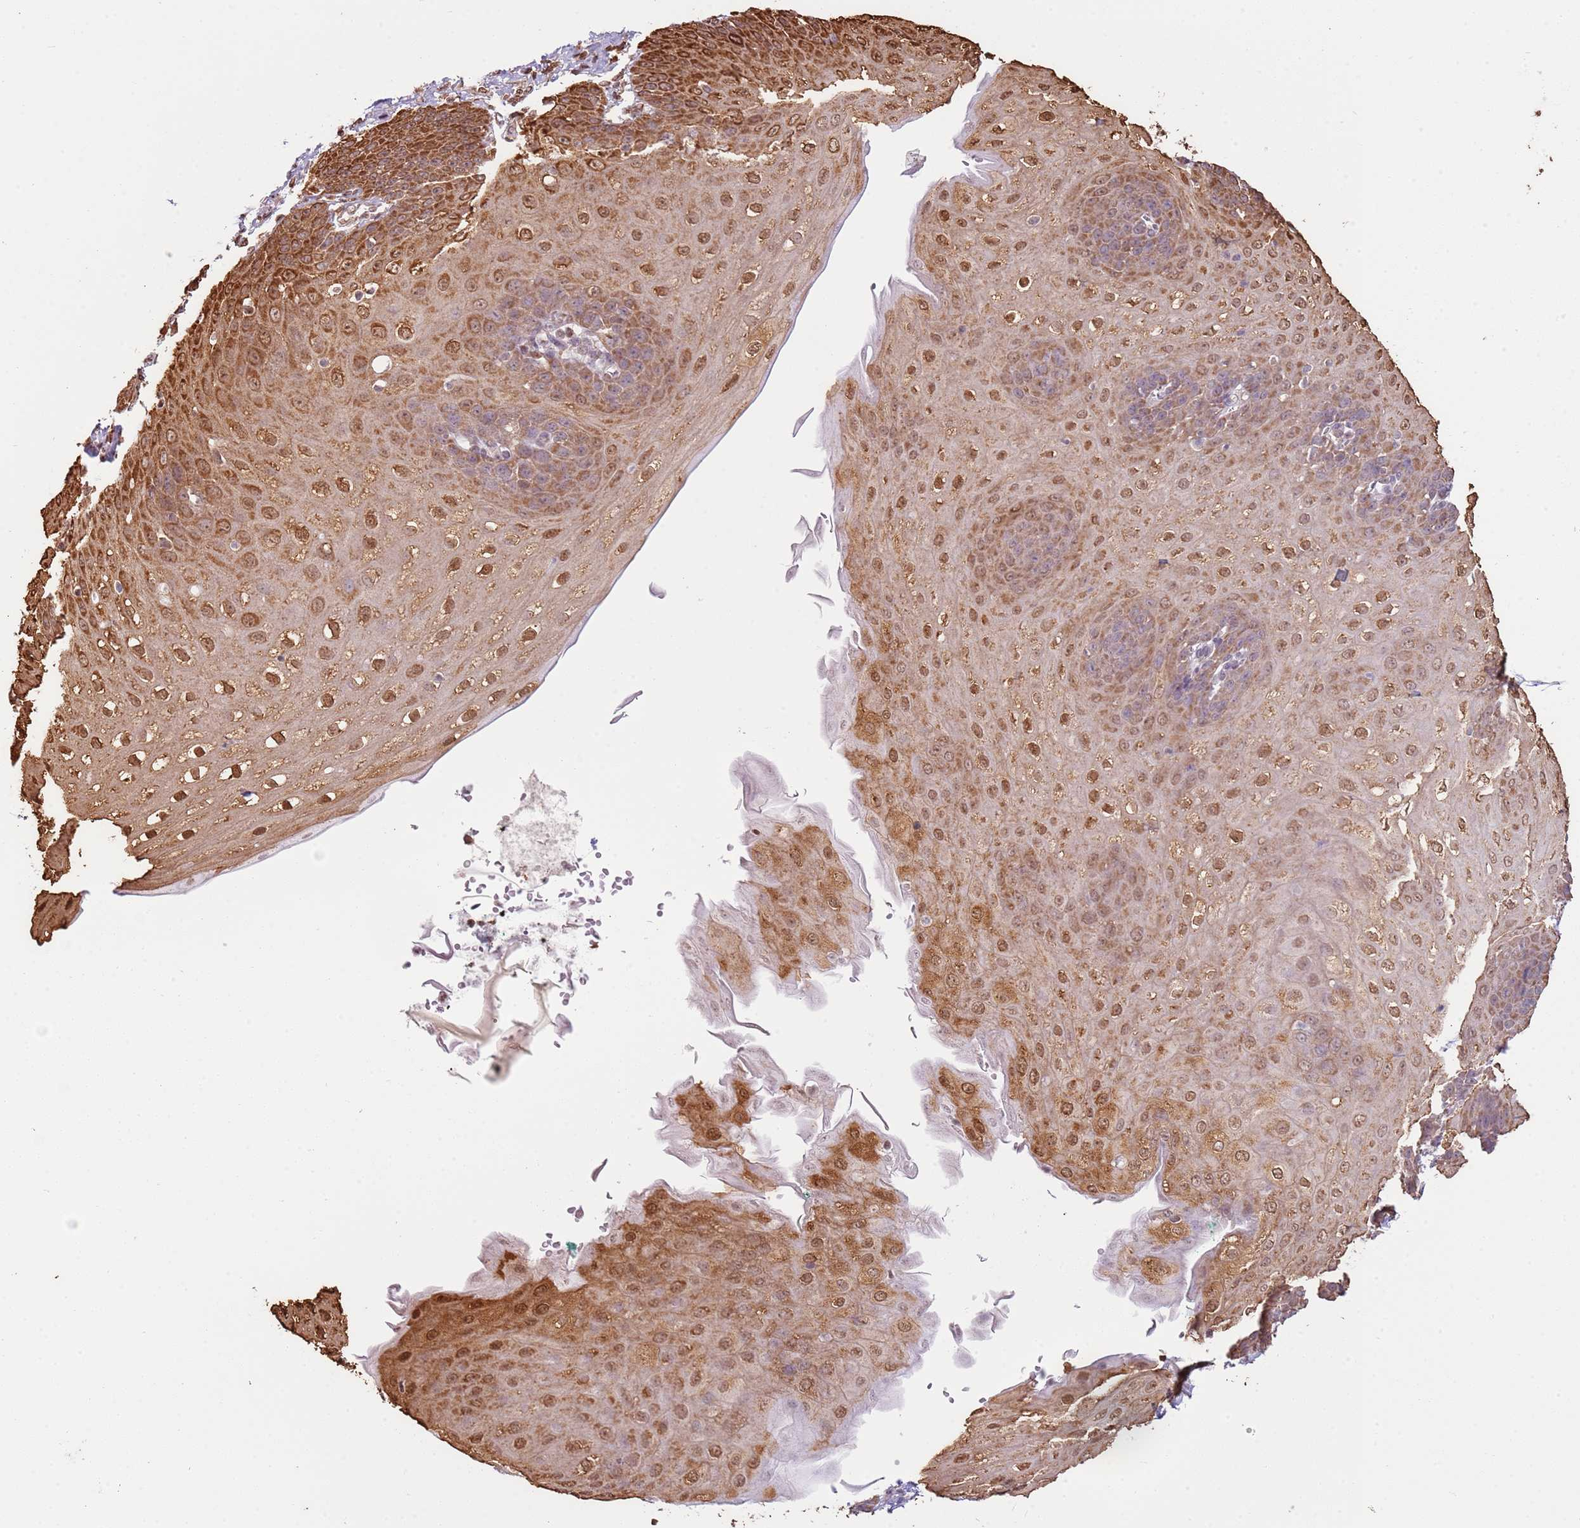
{"staining": {"intensity": "moderate", "quantity": ">75%", "location": "cytoplasmic/membranous,nuclear"}, "tissue": "esophagus", "cell_type": "Squamous epithelial cells", "image_type": "normal", "snomed": [{"axis": "morphology", "description": "Normal tissue, NOS"}, {"axis": "topography", "description": "Esophagus"}], "caption": "Immunohistochemistry of normal esophagus displays medium levels of moderate cytoplasmic/membranous,nuclear staining in about >75% of squamous epithelial cells.", "gene": "SCAF1", "patient": {"sex": "male", "age": 71}}